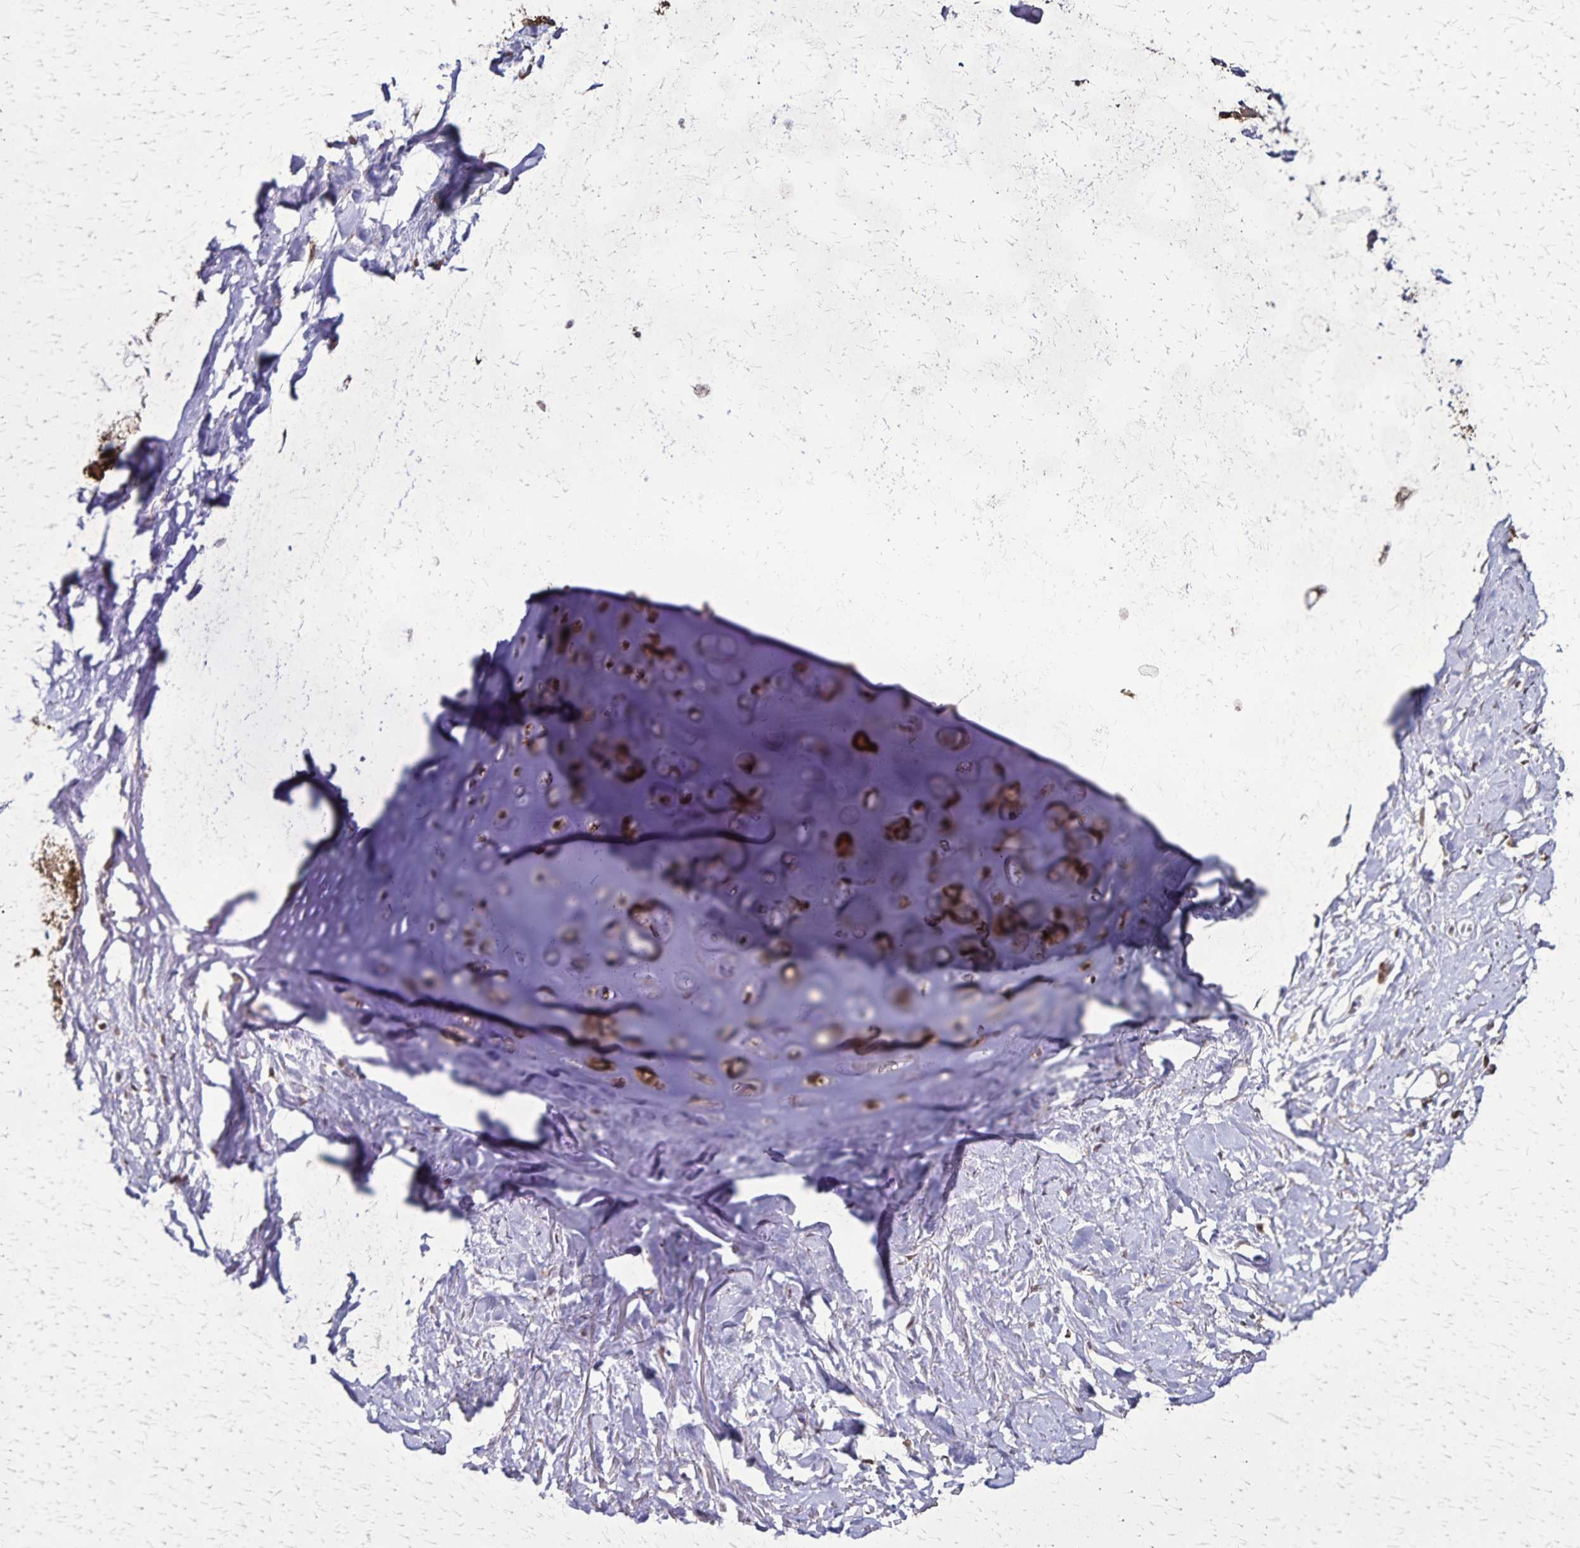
{"staining": {"intensity": "moderate", "quantity": "25%-75%", "location": "cytoplasmic/membranous"}, "tissue": "adipose tissue", "cell_type": "Adipocytes", "image_type": "normal", "snomed": [{"axis": "morphology", "description": "Normal tissue, NOS"}, {"axis": "topography", "description": "Cartilage tissue"}, {"axis": "topography", "description": "Bronchus"}], "caption": "Immunohistochemical staining of benign adipose tissue shows medium levels of moderate cytoplasmic/membranous expression in about 25%-75% of adipocytes. The protein of interest is stained brown, and the nuclei are stained in blue (DAB (3,3'-diaminobenzidine) IHC with brightfield microscopy, high magnification).", "gene": "NFS1", "patient": {"sex": "female", "age": 79}}